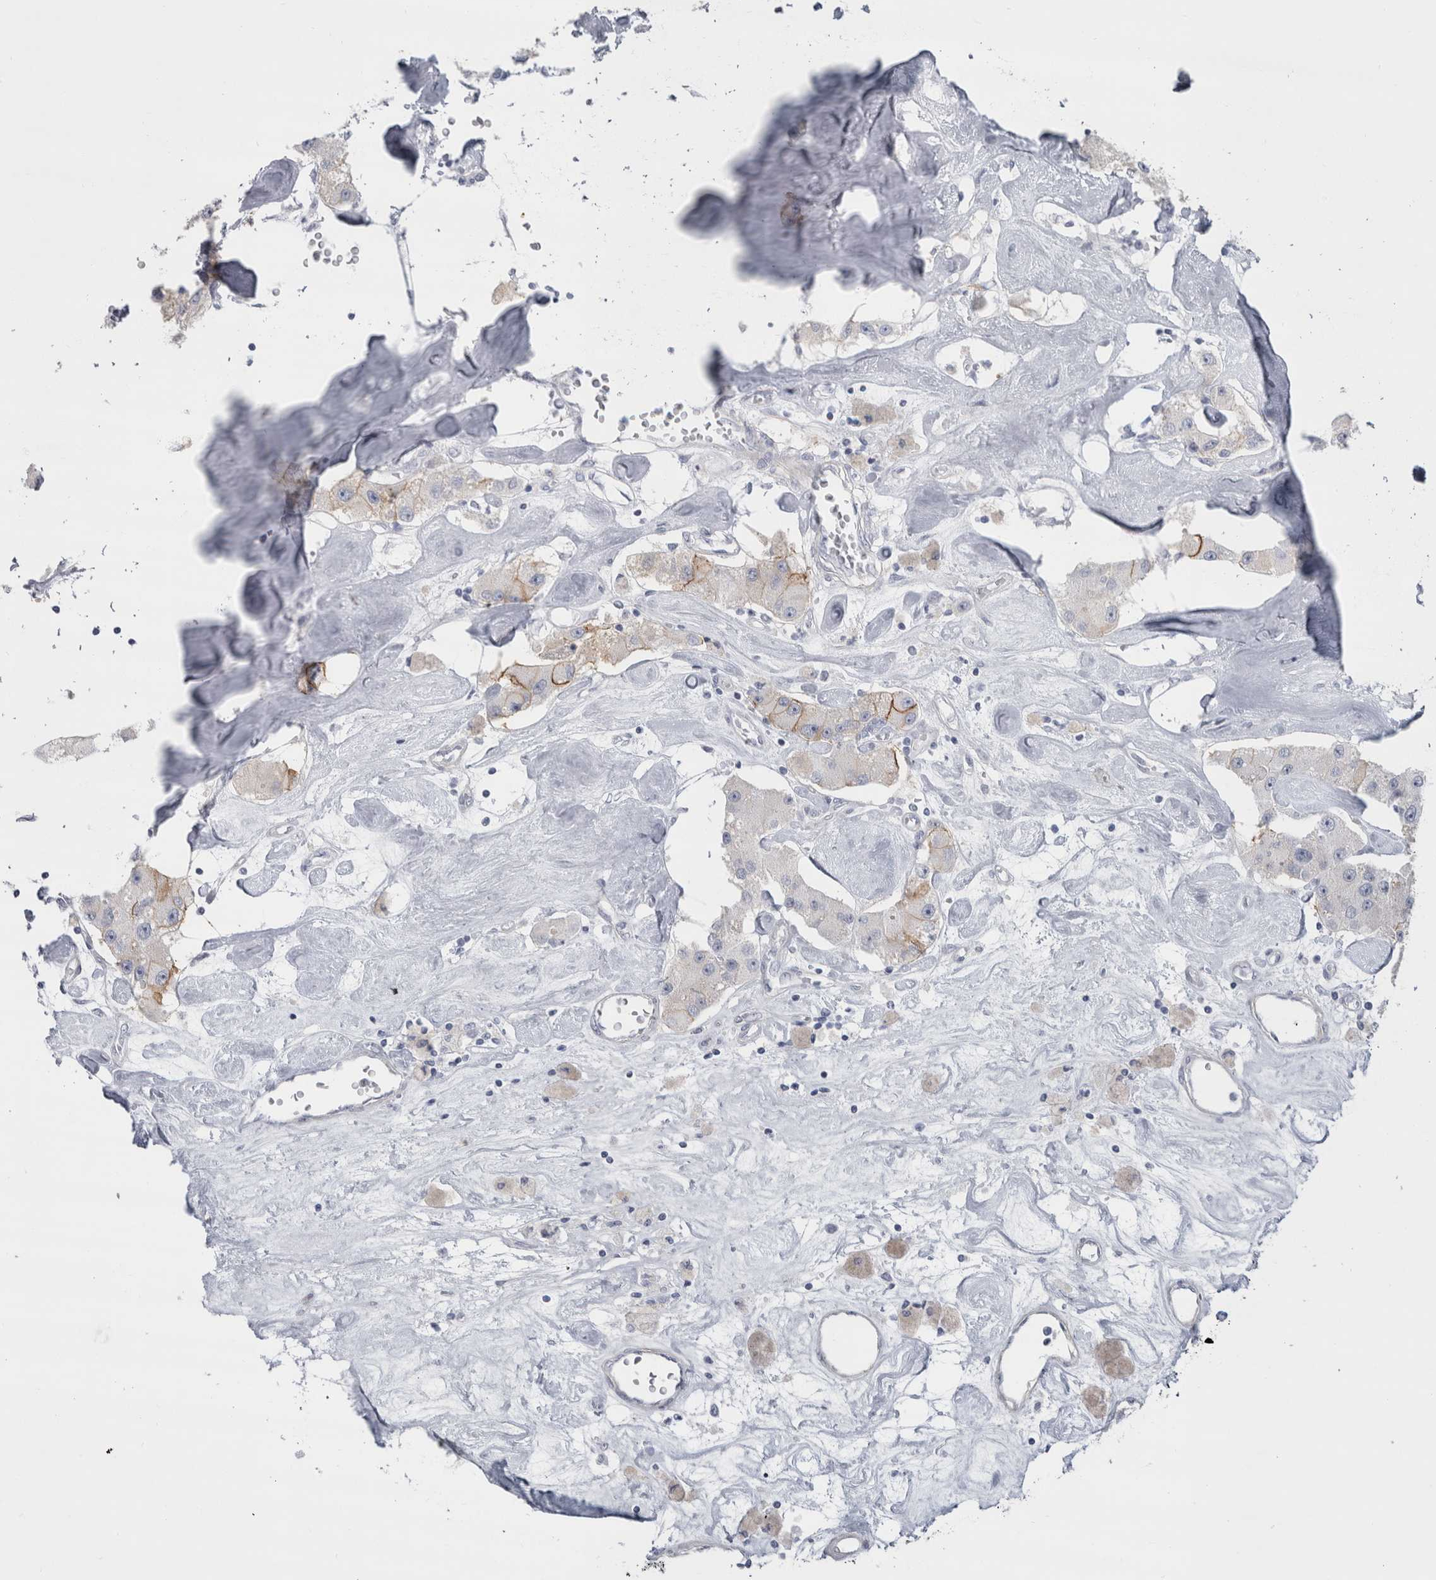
{"staining": {"intensity": "moderate", "quantity": "<25%", "location": "cytoplasmic/membranous"}, "tissue": "carcinoid", "cell_type": "Tumor cells", "image_type": "cancer", "snomed": [{"axis": "morphology", "description": "Carcinoid, malignant, NOS"}, {"axis": "topography", "description": "Pancreas"}], "caption": "Immunohistochemical staining of carcinoid reveals low levels of moderate cytoplasmic/membranous staining in approximately <25% of tumor cells. Using DAB (3,3'-diaminobenzidine) (brown) and hematoxylin (blue) stains, captured at high magnification using brightfield microscopy.", "gene": "CDH17", "patient": {"sex": "male", "age": 41}}